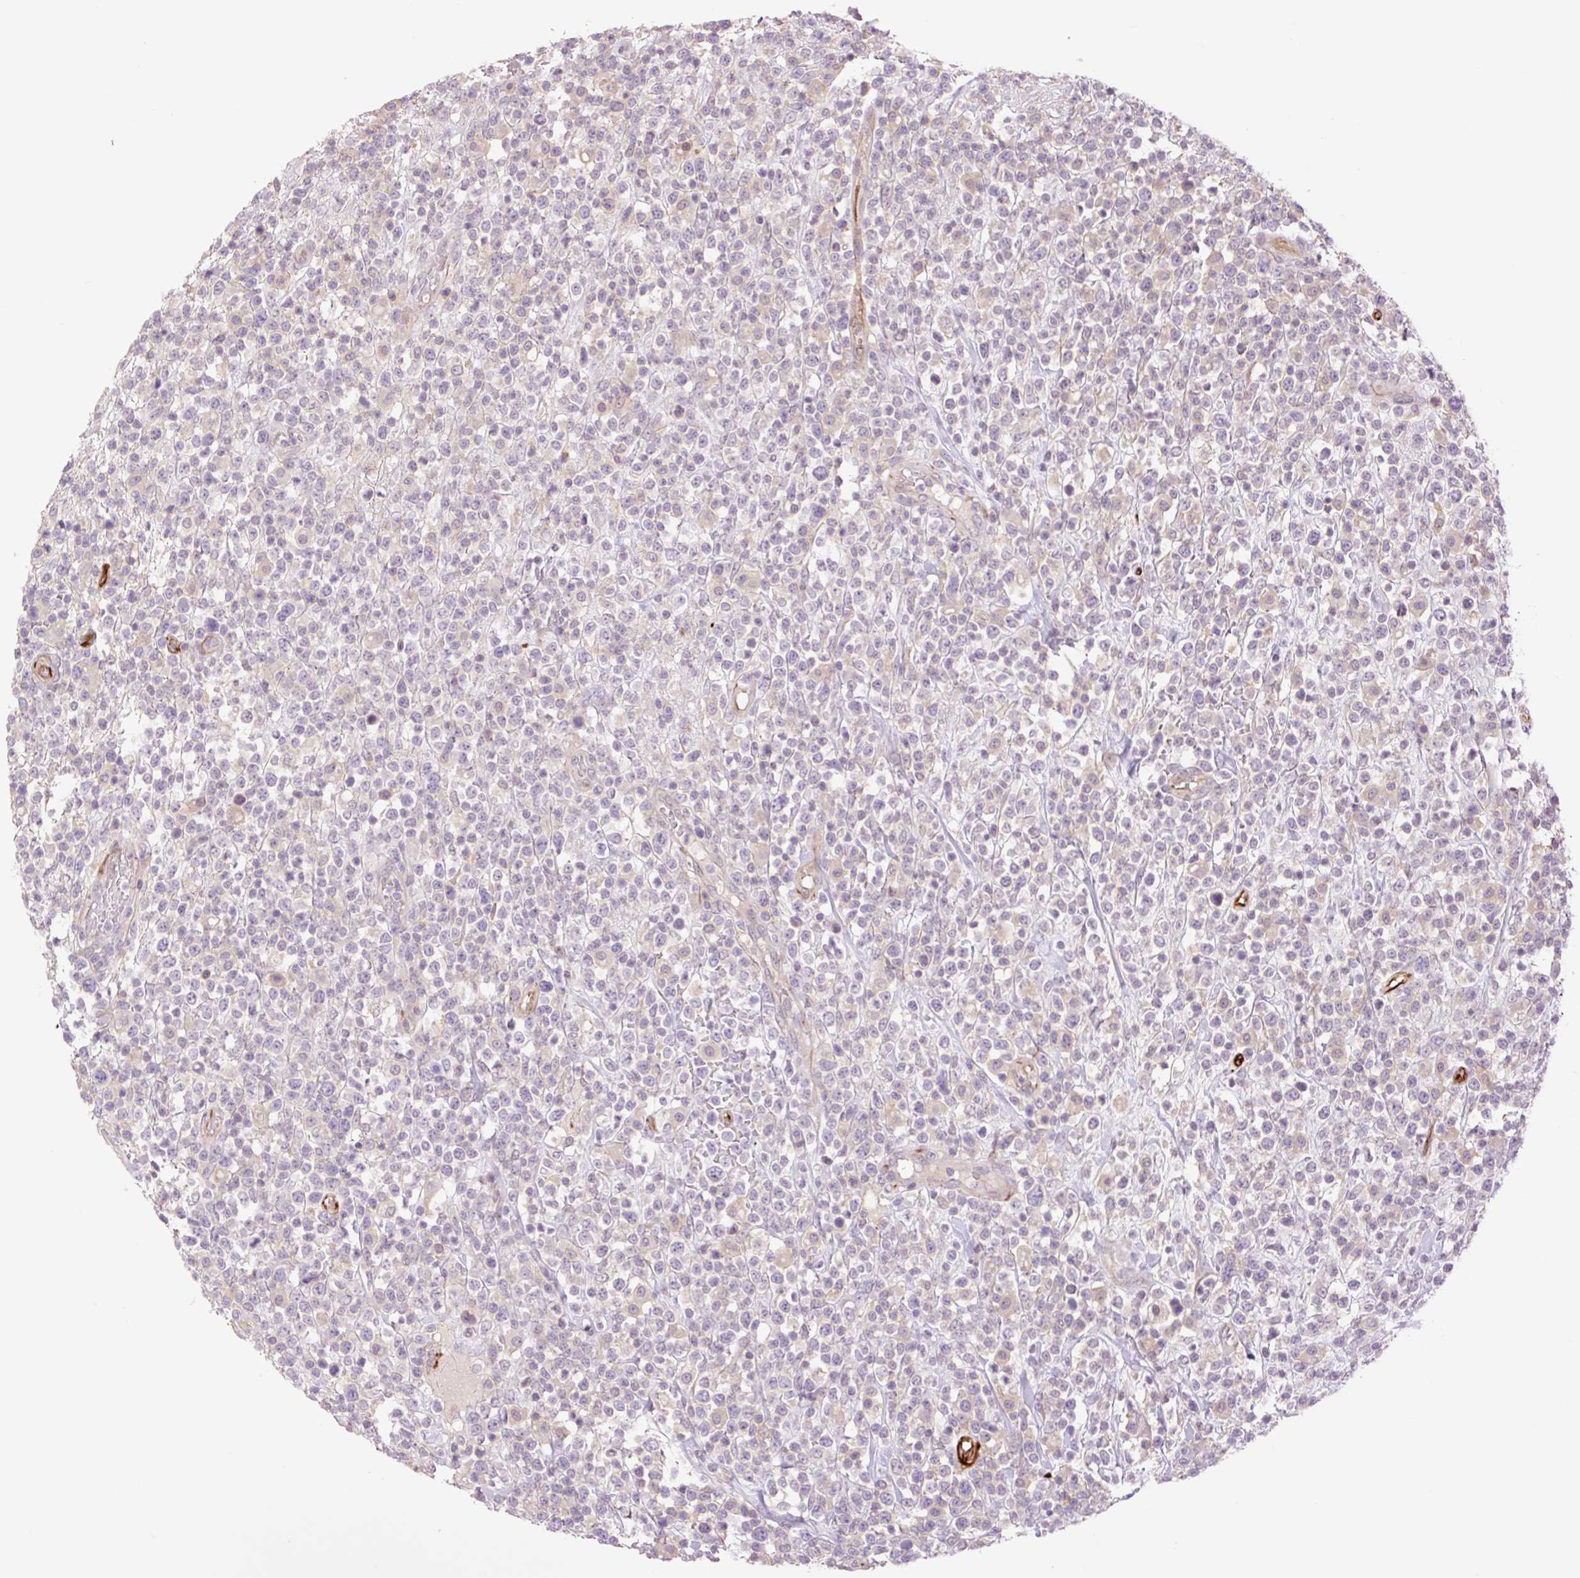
{"staining": {"intensity": "negative", "quantity": "none", "location": "none"}, "tissue": "lymphoma", "cell_type": "Tumor cells", "image_type": "cancer", "snomed": [{"axis": "morphology", "description": "Malignant lymphoma, non-Hodgkin's type, High grade"}, {"axis": "topography", "description": "Colon"}], "caption": "An IHC photomicrograph of malignant lymphoma, non-Hodgkin's type (high-grade) is shown. There is no staining in tumor cells of malignant lymphoma, non-Hodgkin's type (high-grade).", "gene": "ZFYVE21", "patient": {"sex": "female", "age": 53}}